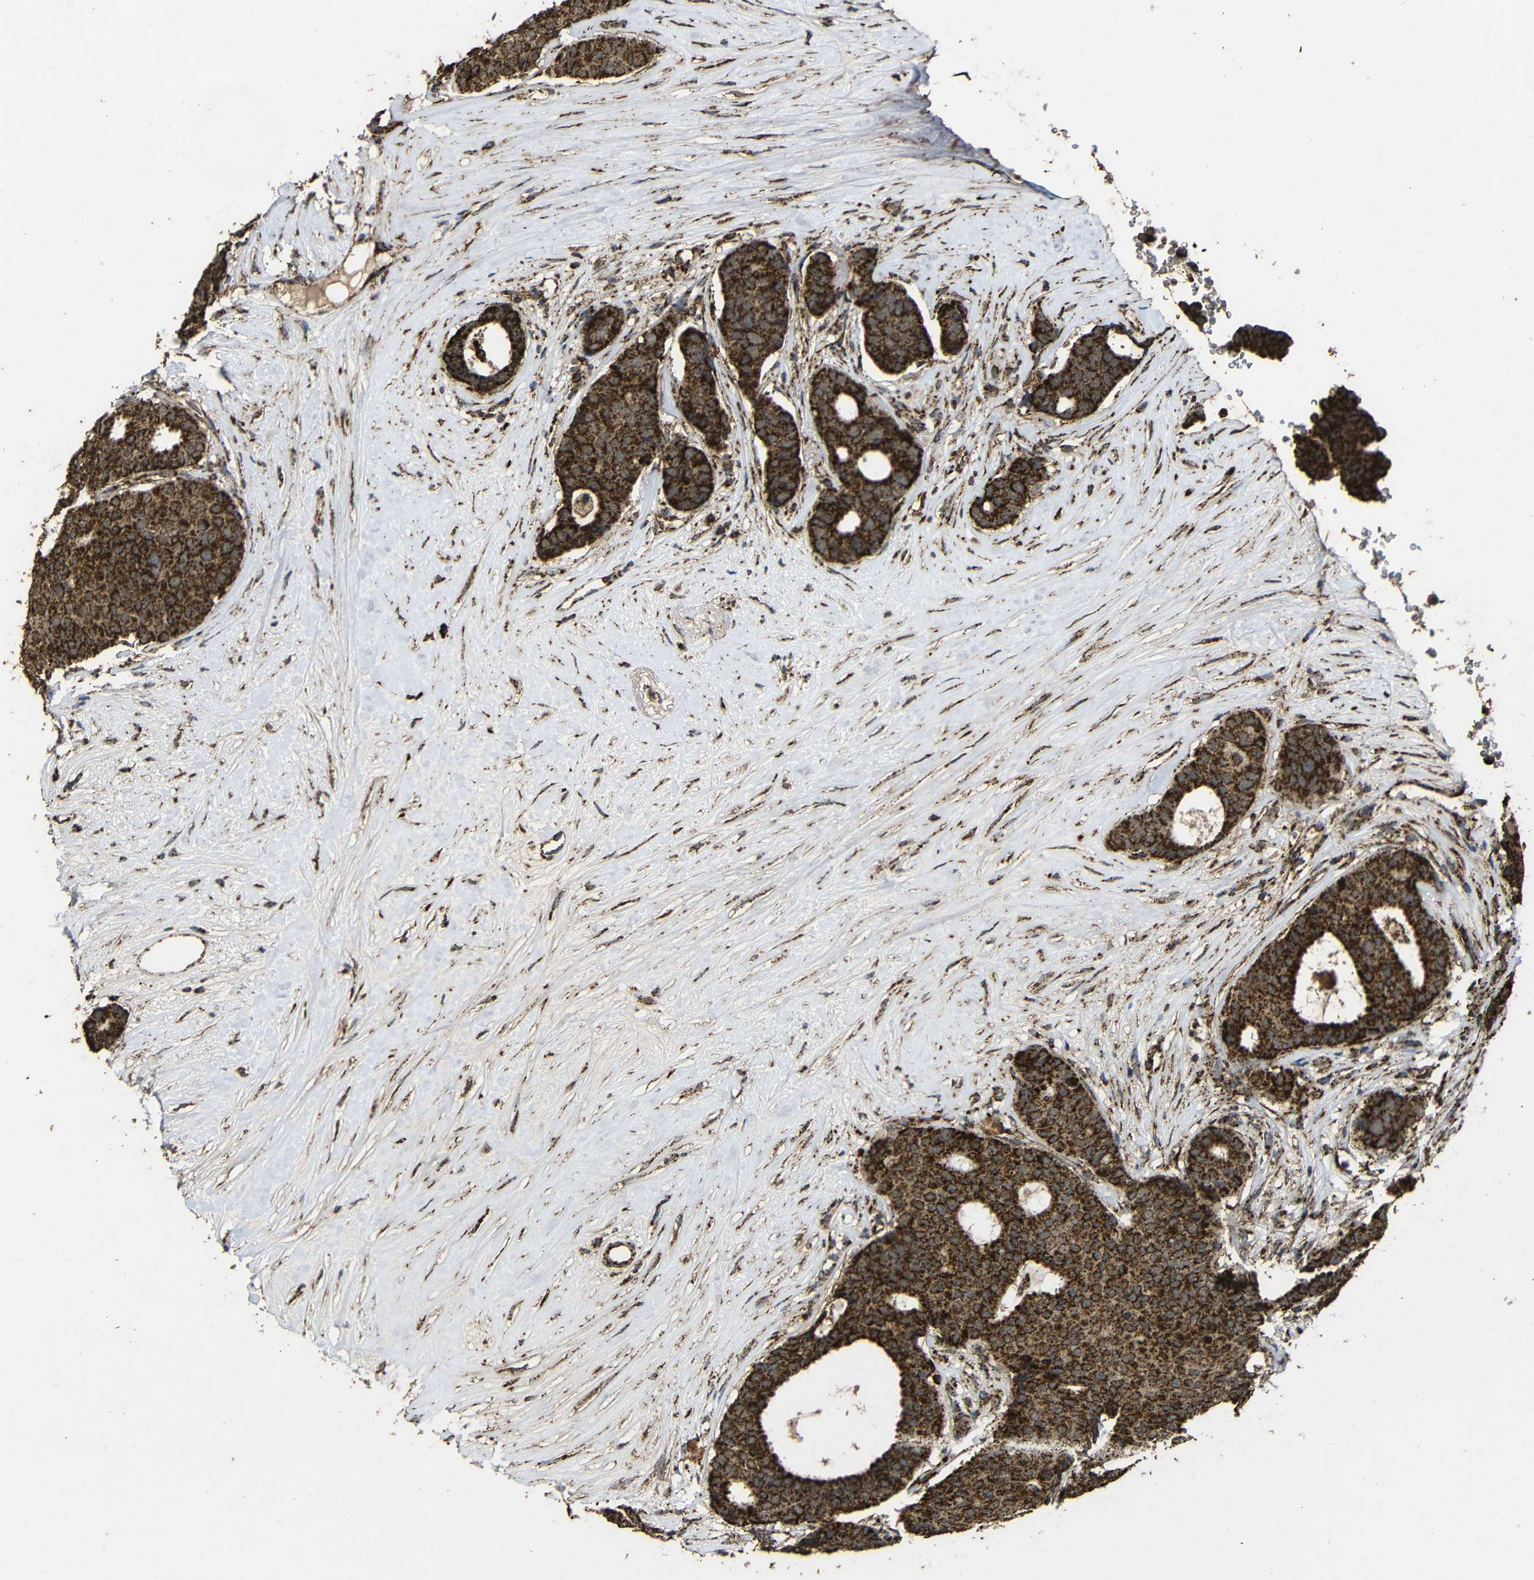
{"staining": {"intensity": "strong", "quantity": ">75%", "location": "cytoplasmic/membranous"}, "tissue": "breast cancer", "cell_type": "Tumor cells", "image_type": "cancer", "snomed": [{"axis": "morphology", "description": "Duct carcinoma"}, {"axis": "topography", "description": "Breast"}], "caption": "Human breast cancer (intraductal carcinoma) stained with a protein marker exhibits strong staining in tumor cells.", "gene": "ATP5F1A", "patient": {"sex": "female", "age": 75}}